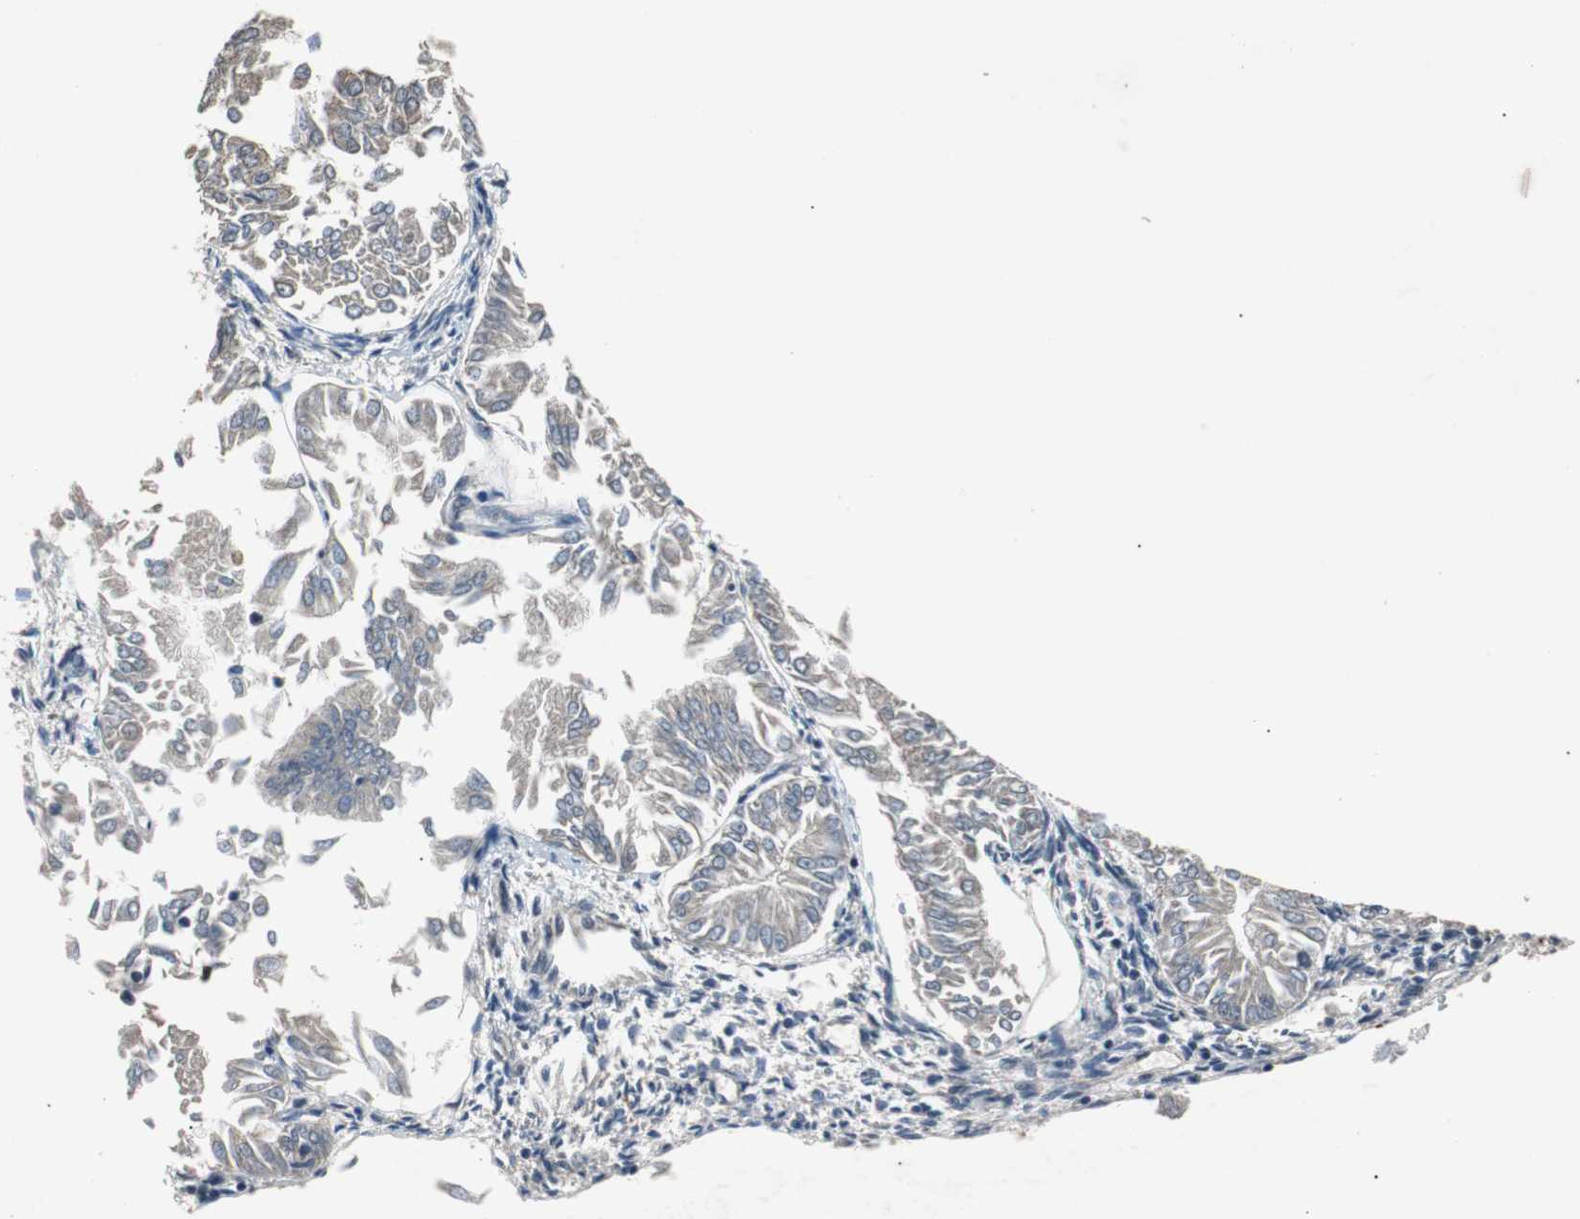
{"staining": {"intensity": "weak", "quantity": ">75%", "location": "cytoplasmic/membranous"}, "tissue": "endometrial cancer", "cell_type": "Tumor cells", "image_type": "cancer", "snomed": [{"axis": "morphology", "description": "Adenocarcinoma, NOS"}, {"axis": "topography", "description": "Endometrium"}], "caption": "Immunohistochemistry (DAB (3,3'-diaminobenzidine)) staining of human endometrial adenocarcinoma reveals weak cytoplasmic/membranous protein staining in approximately >75% of tumor cells. The protein is stained brown, and the nuclei are stained in blue (DAB IHC with brightfield microscopy, high magnification).", "gene": "USP28", "patient": {"sex": "female", "age": 53}}